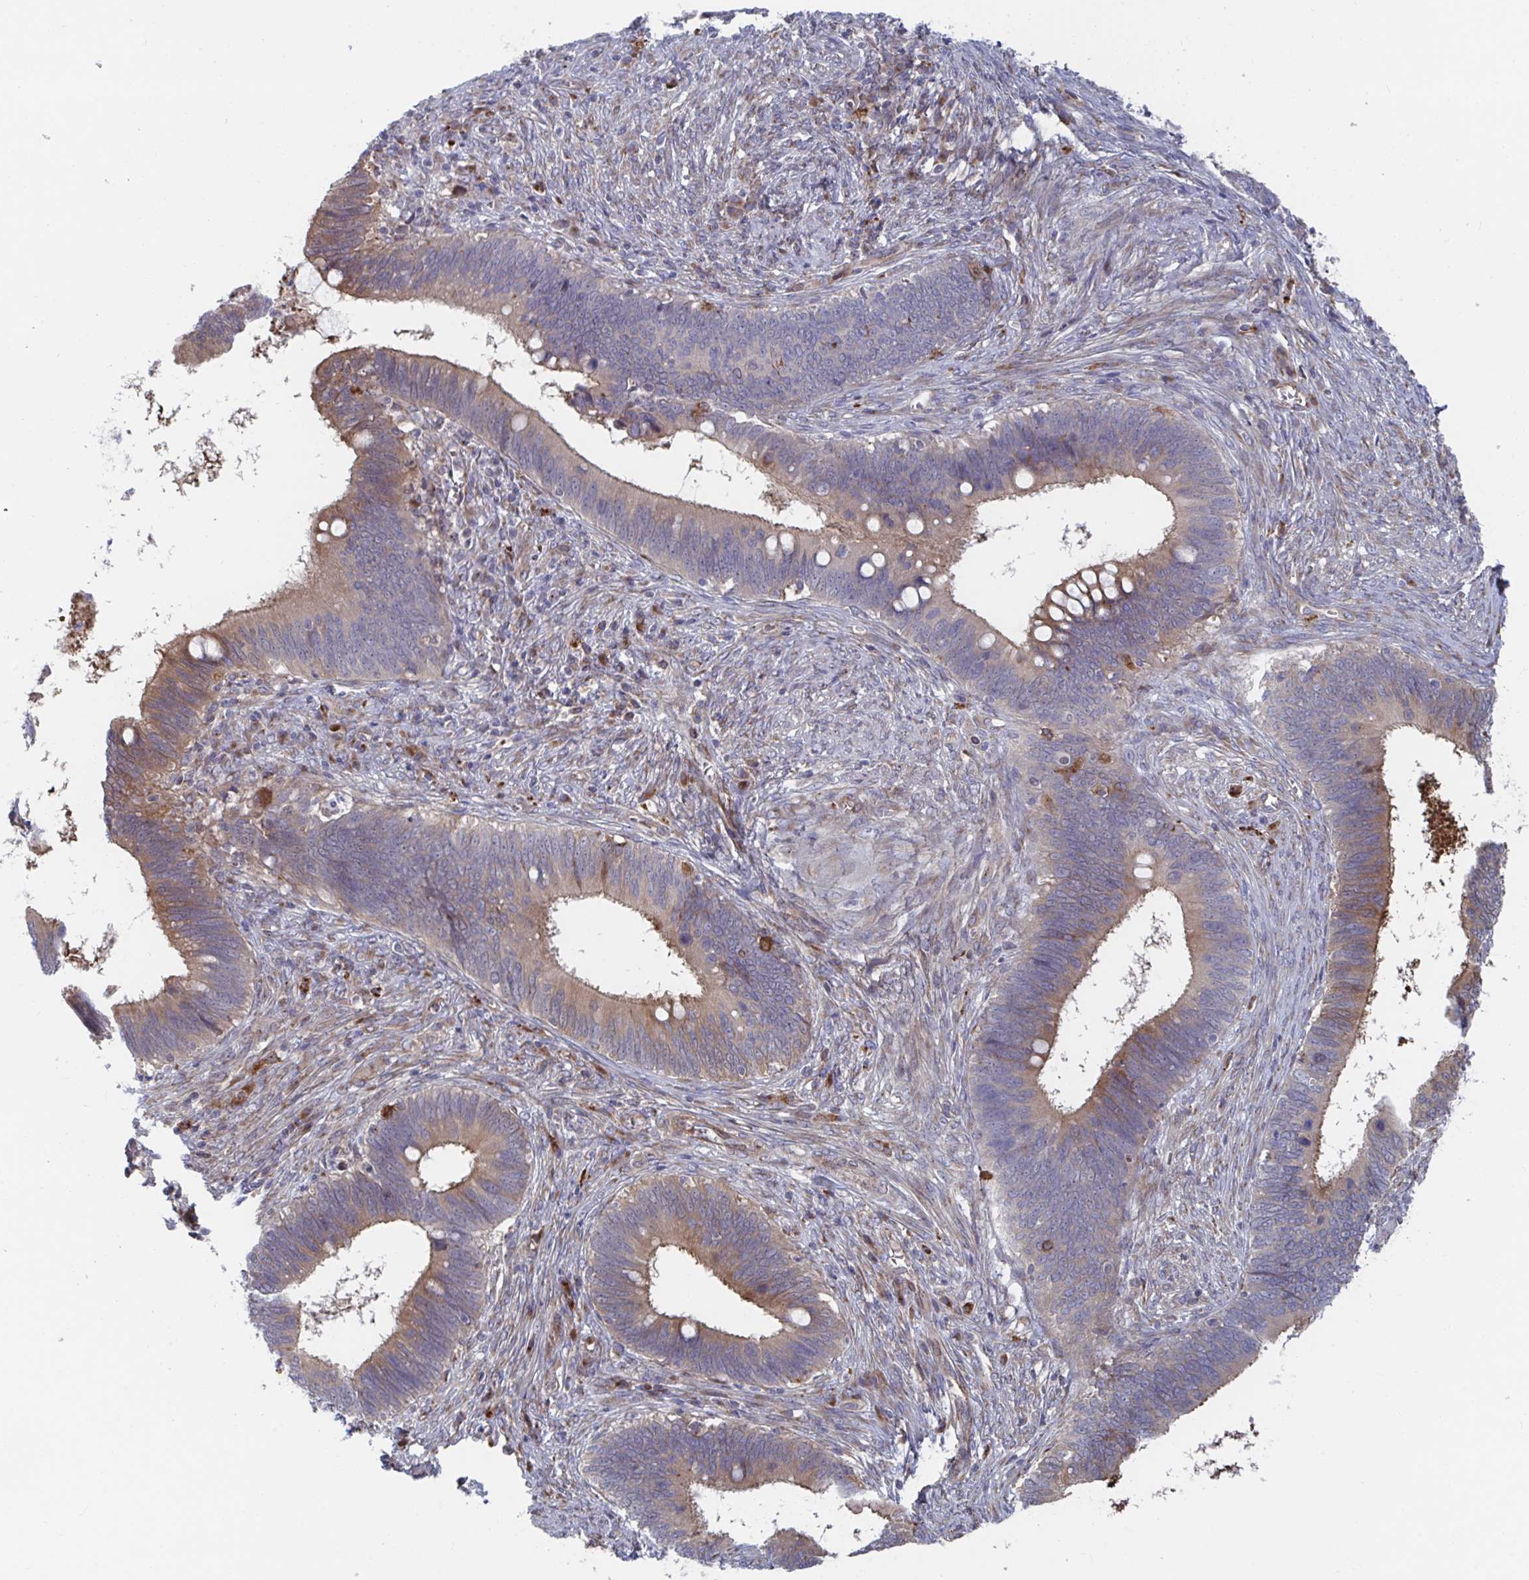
{"staining": {"intensity": "moderate", "quantity": "25%-75%", "location": "cytoplasmic/membranous"}, "tissue": "cervical cancer", "cell_type": "Tumor cells", "image_type": "cancer", "snomed": [{"axis": "morphology", "description": "Adenocarcinoma, NOS"}, {"axis": "topography", "description": "Cervix"}], "caption": "Tumor cells reveal medium levels of moderate cytoplasmic/membranous expression in approximately 25%-75% of cells in human cervical cancer.", "gene": "FJX1", "patient": {"sex": "female", "age": 42}}